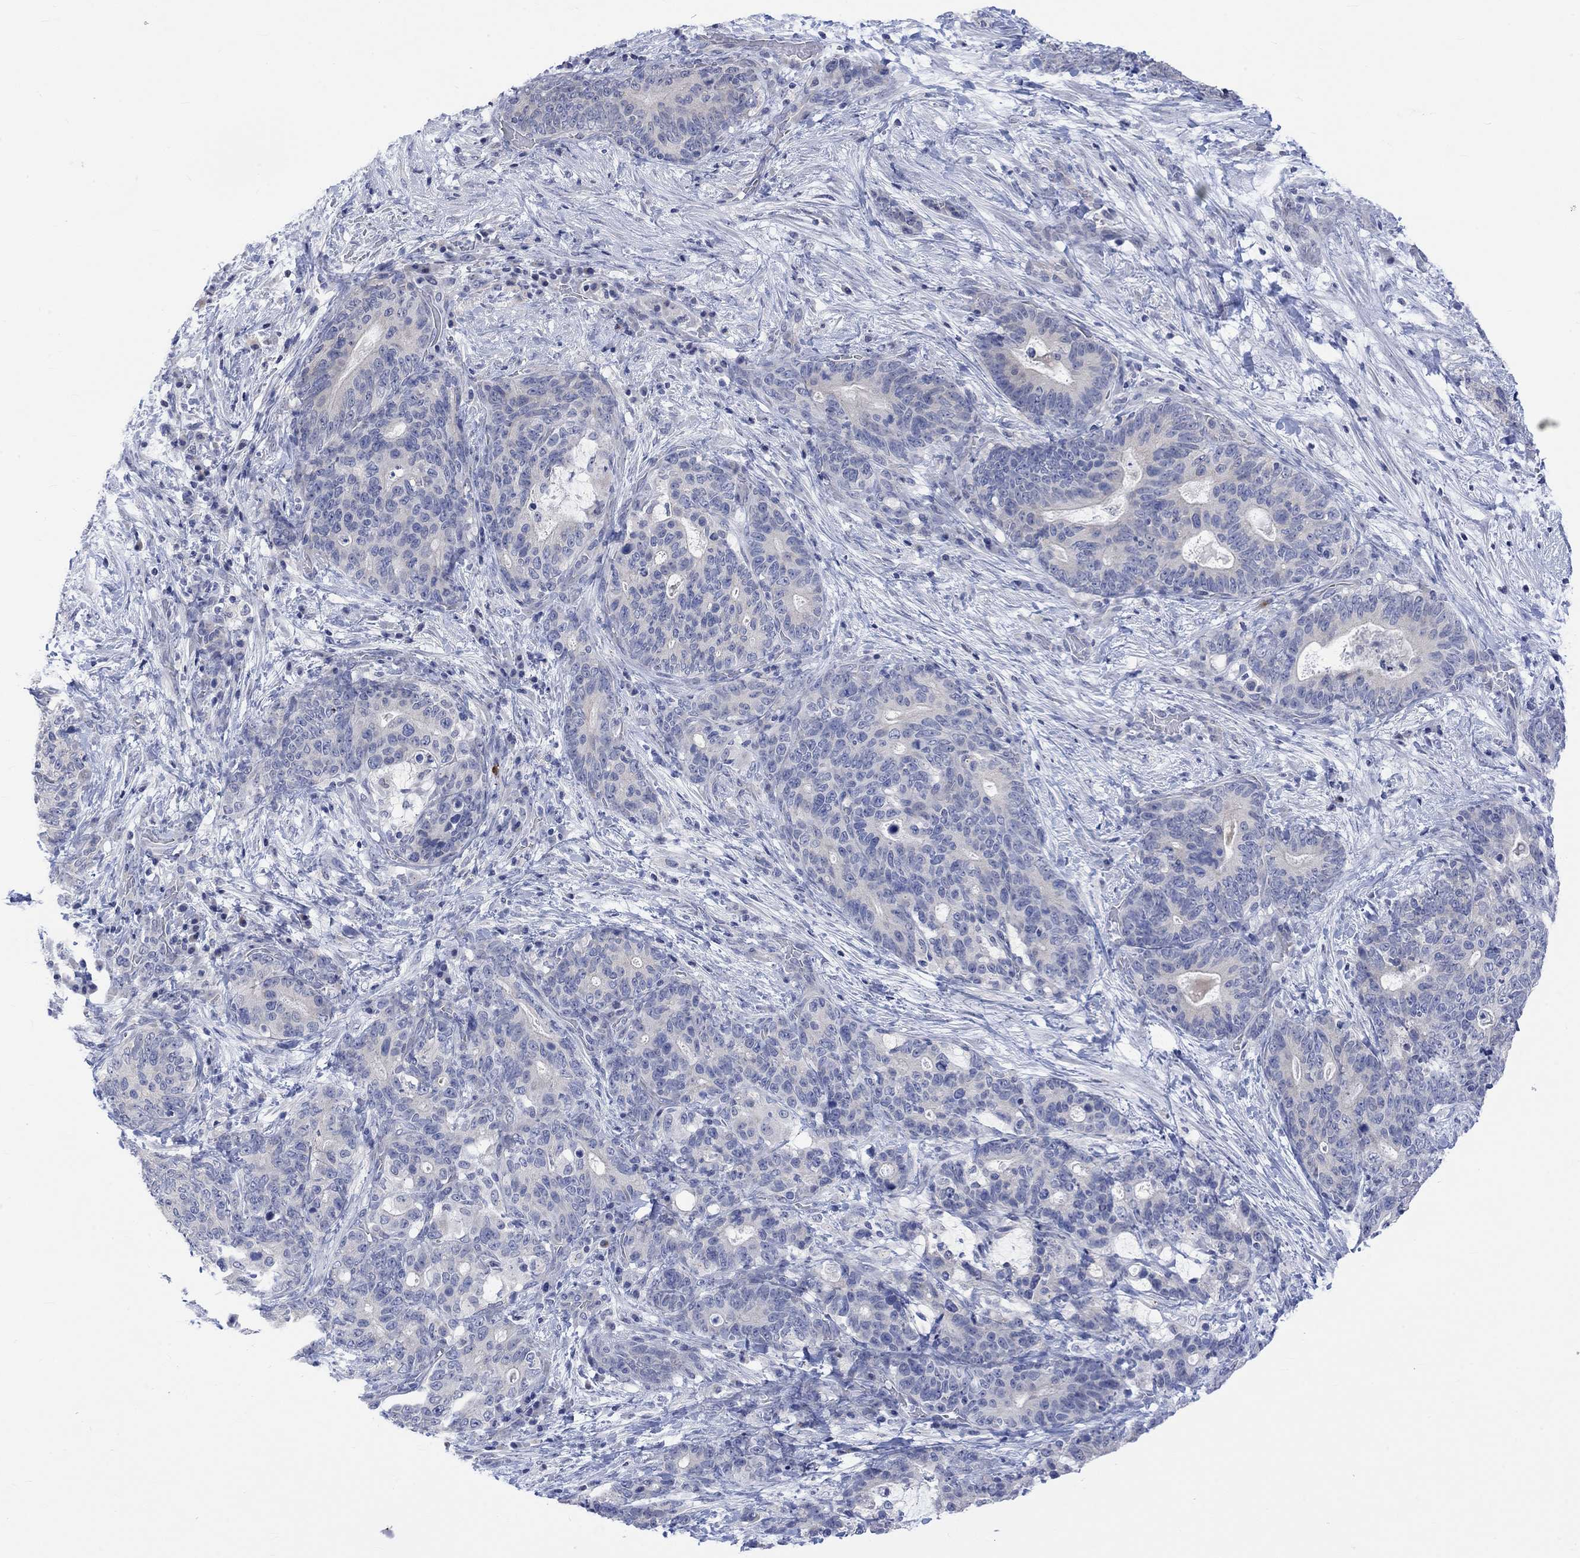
{"staining": {"intensity": "negative", "quantity": "none", "location": "none"}, "tissue": "stomach cancer", "cell_type": "Tumor cells", "image_type": "cancer", "snomed": [{"axis": "morphology", "description": "Normal tissue, NOS"}, {"axis": "morphology", "description": "Adenocarcinoma, NOS"}, {"axis": "topography", "description": "Stomach"}], "caption": "This is an immunohistochemistry image of stomach adenocarcinoma. There is no expression in tumor cells.", "gene": "DCX", "patient": {"sex": "female", "age": 64}}